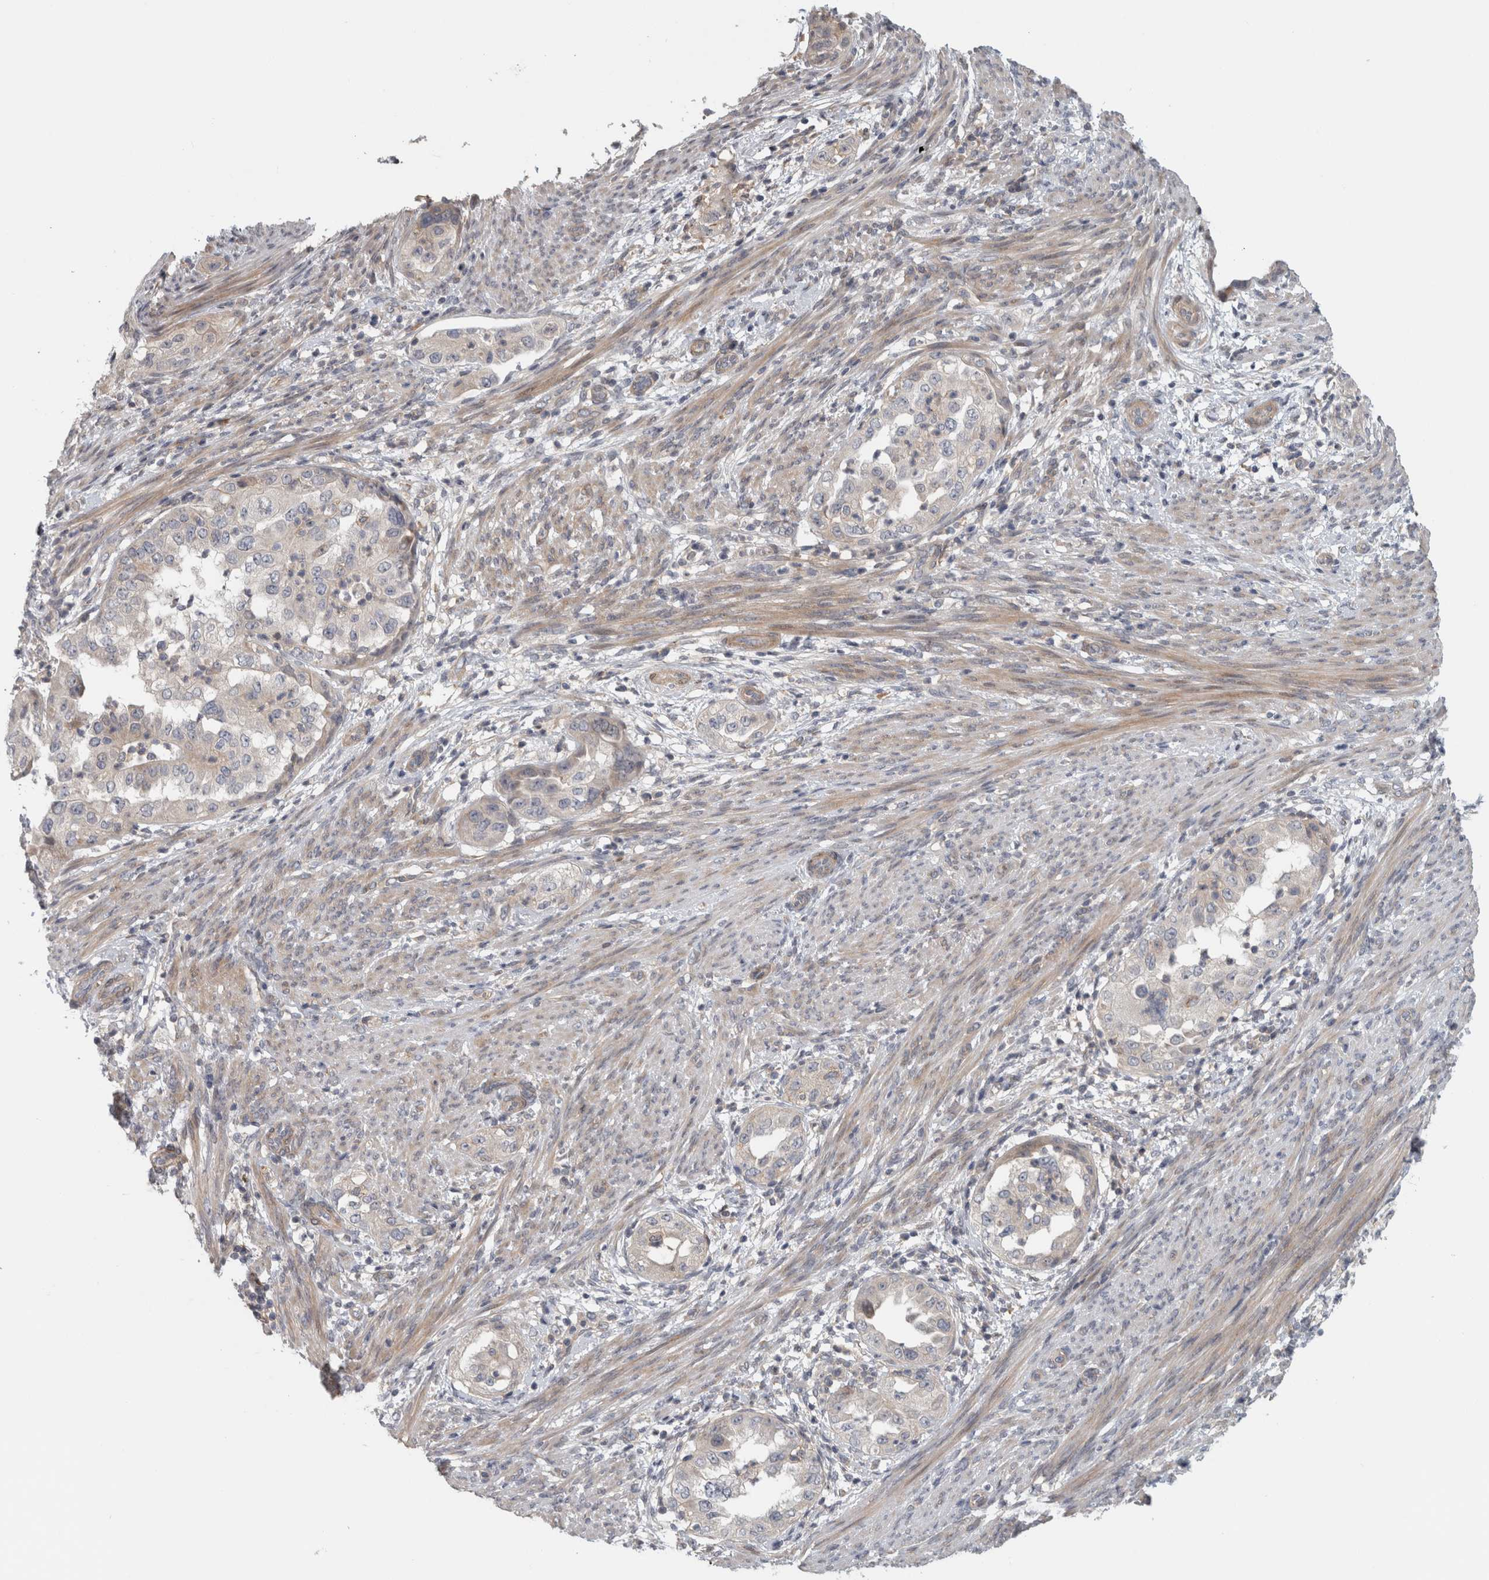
{"staining": {"intensity": "negative", "quantity": "none", "location": "none"}, "tissue": "endometrial cancer", "cell_type": "Tumor cells", "image_type": "cancer", "snomed": [{"axis": "morphology", "description": "Adenocarcinoma, NOS"}, {"axis": "topography", "description": "Endometrium"}], "caption": "Immunohistochemistry (IHC) of human endometrial adenocarcinoma demonstrates no staining in tumor cells.", "gene": "ZNF804B", "patient": {"sex": "female", "age": 85}}